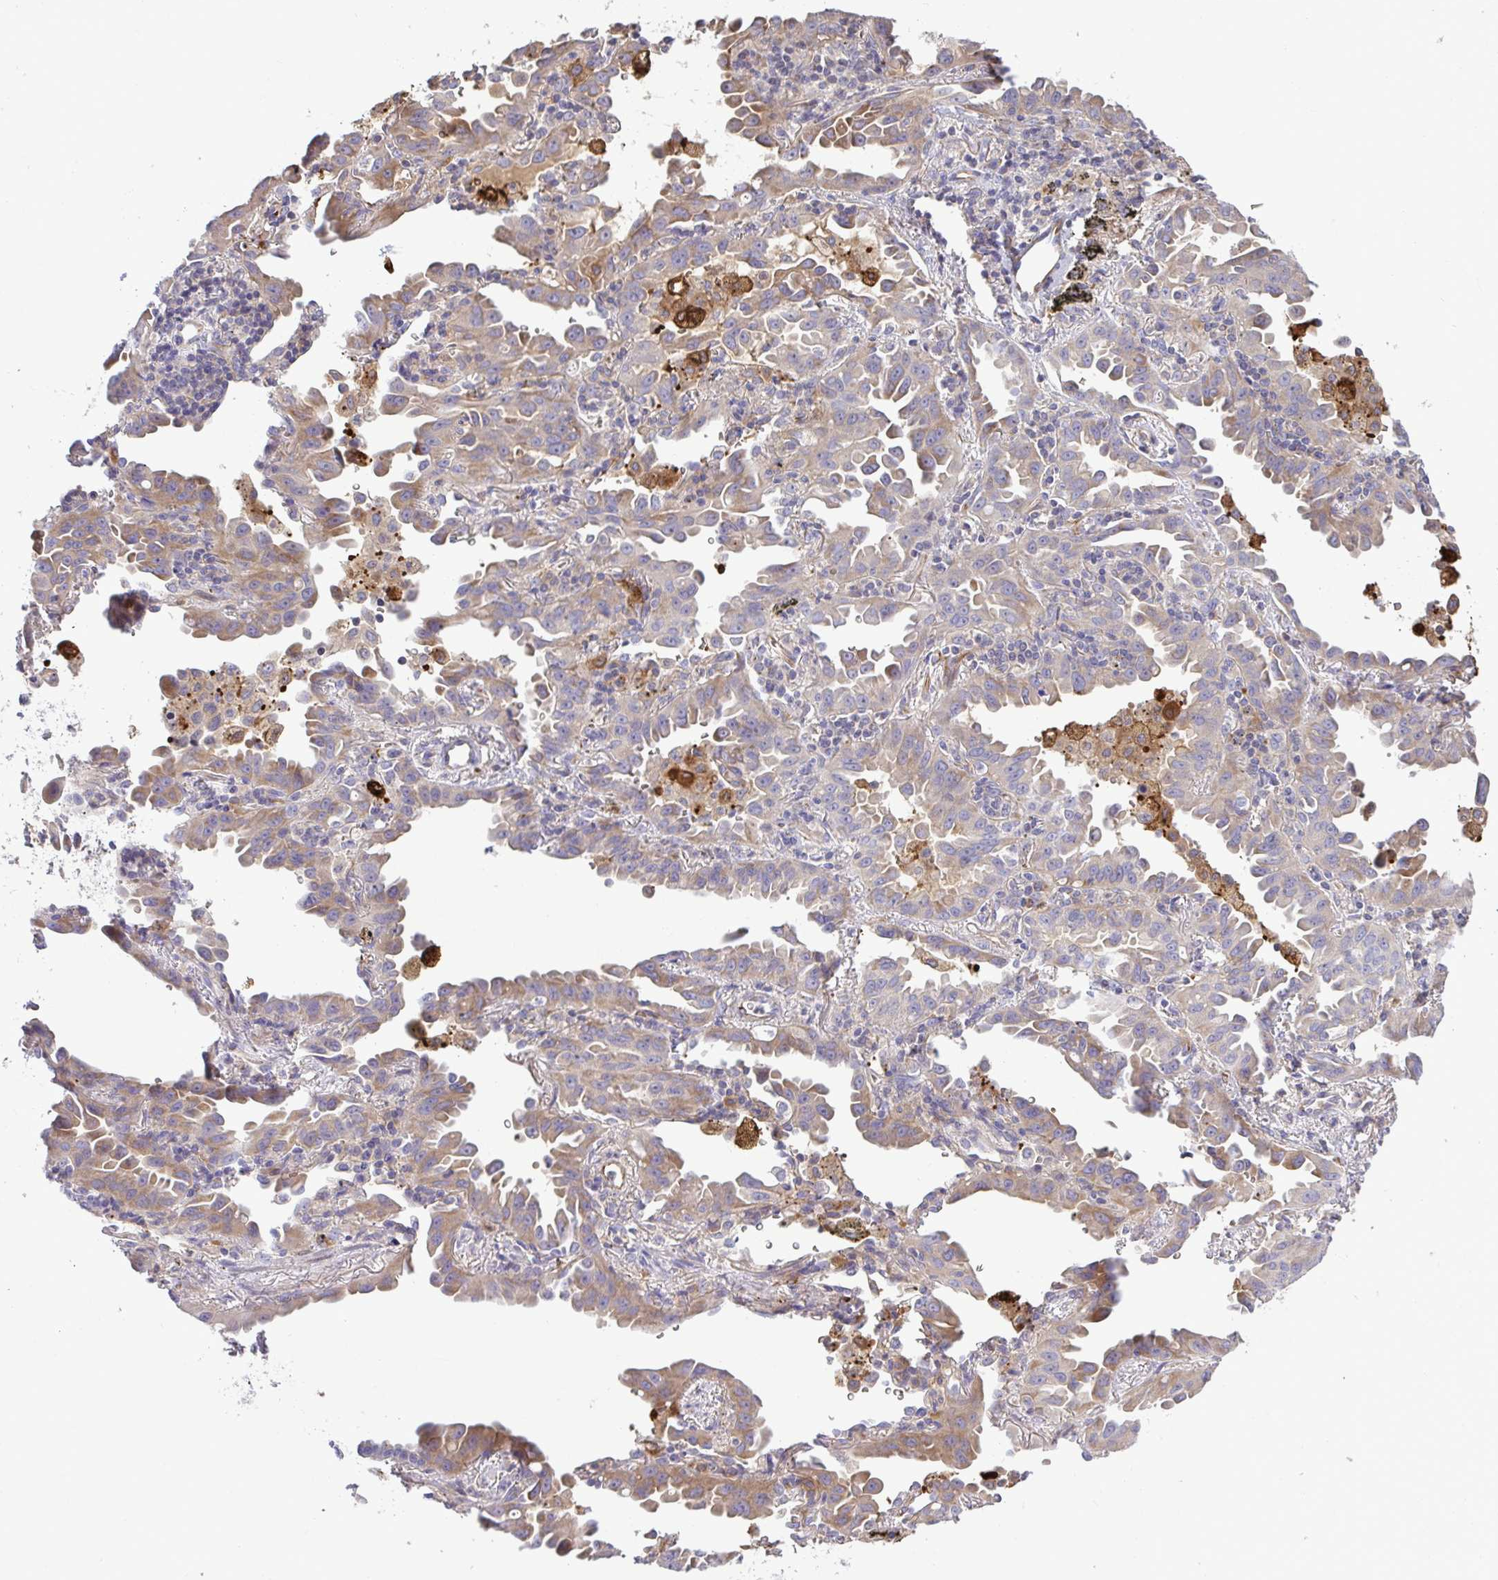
{"staining": {"intensity": "weak", "quantity": ">75%", "location": "cytoplasmic/membranous"}, "tissue": "lung cancer", "cell_type": "Tumor cells", "image_type": "cancer", "snomed": [{"axis": "morphology", "description": "Adenocarcinoma, NOS"}, {"axis": "topography", "description": "Lung"}], "caption": "Immunohistochemical staining of lung adenocarcinoma exhibits low levels of weak cytoplasmic/membranous protein positivity in about >75% of tumor cells.", "gene": "GRID2", "patient": {"sex": "male", "age": 68}}